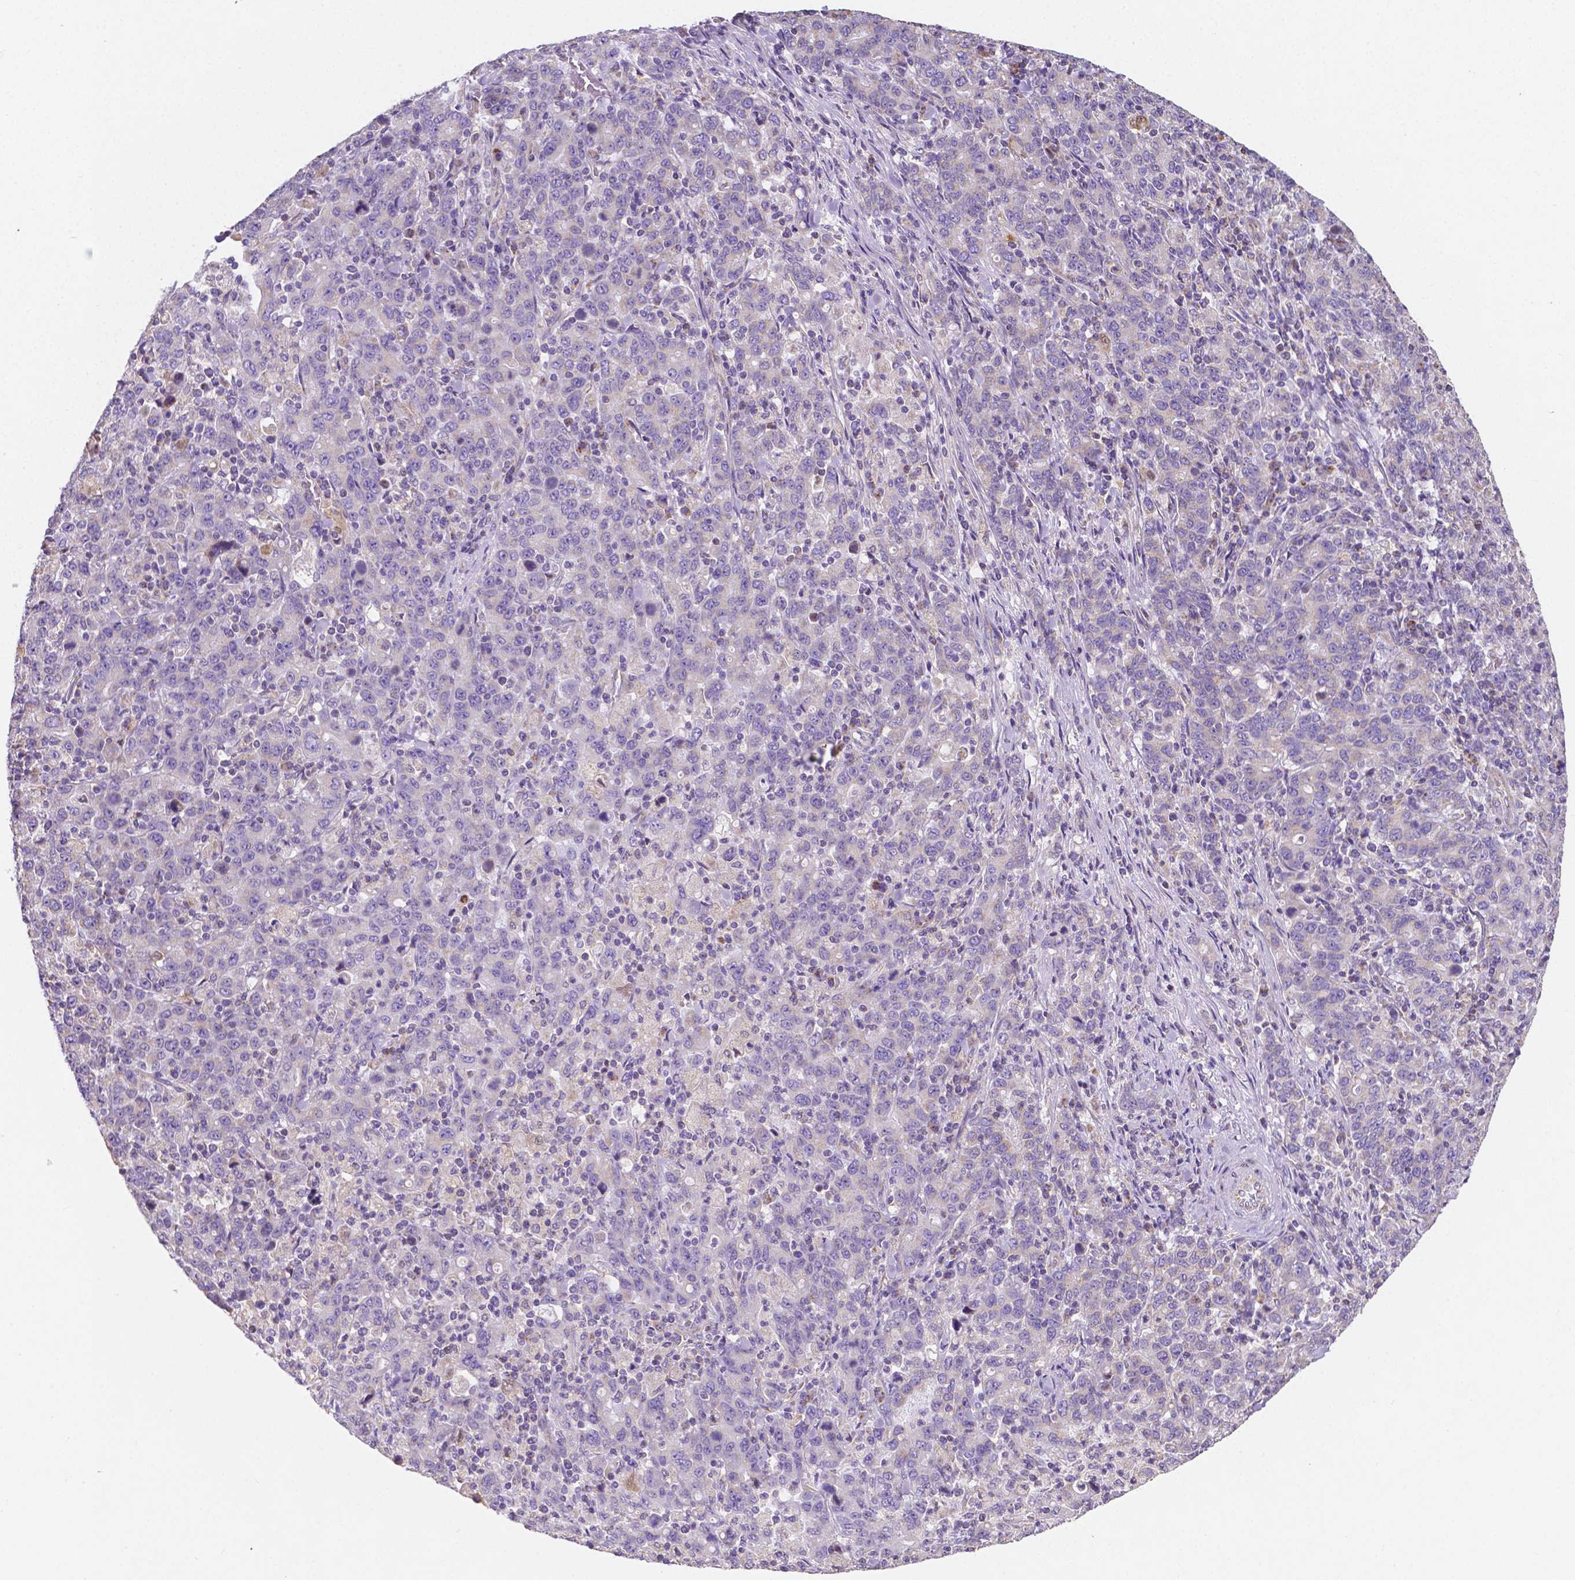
{"staining": {"intensity": "negative", "quantity": "none", "location": "none"}, "tissue": "stomach cancer", "cell_type": "Tumor cells", "image_type": "cancer", "snomed": [{"axis": "morphology", "description": "Adenocarcinoma, NOS"}, {"axis": "topography", "description": "Stomach, upper"}], "caption": "An immunohistochemistry (IHC) micrograph of adenocarcinoma (stomach) is shown. There is no staining in tumor cells of adenocarcinoma (stomach).", "gene": "SGTB", "patient": {"sex": "male", "age": 69}}